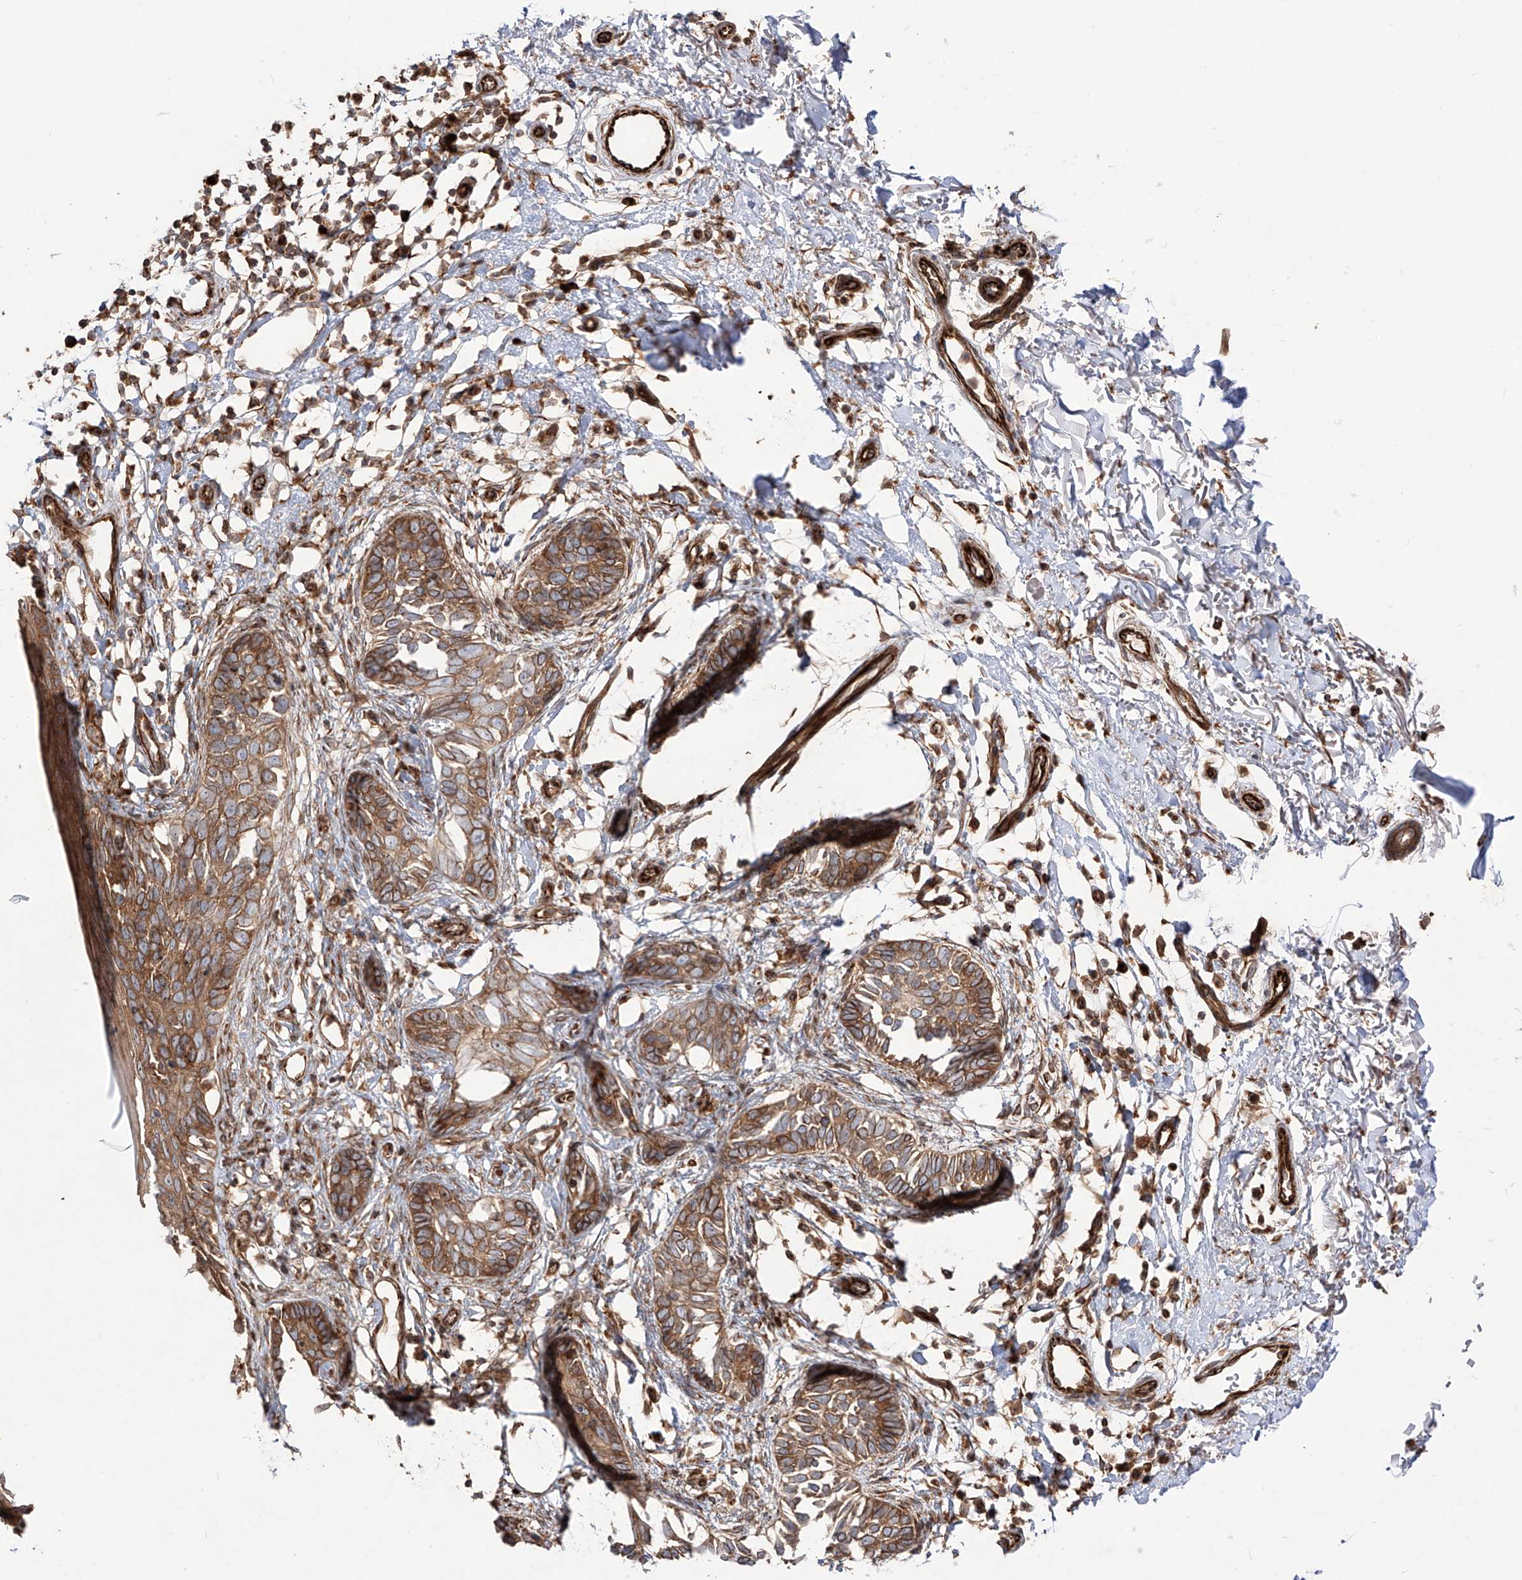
{"staining": {"intensity": "moderate", "quantity": ">75%", "location": "cytoplasmic/membranous"}, "tissue": "skin cancer", "cell_type": "Tumor cells", "image_type": "cancer", "snomed": [{"axis": "morphology", "description": "Normal tissue, NOS"}, {"axis": "morphology", "description": "Basal cell carcinoma"}, {"axis": "topography", "description": "Skin"}], "caption": "A high-resolution histopathology image shows immunohistochemistry (IHC) staining of skin cancer (basal cell carcinoma), which exhibits moderate cytoplasmic/membranous staining in approximately >75% of tumor cells.", "gene": "YKT6", "patient": {"sex": "male", "age": 77}}